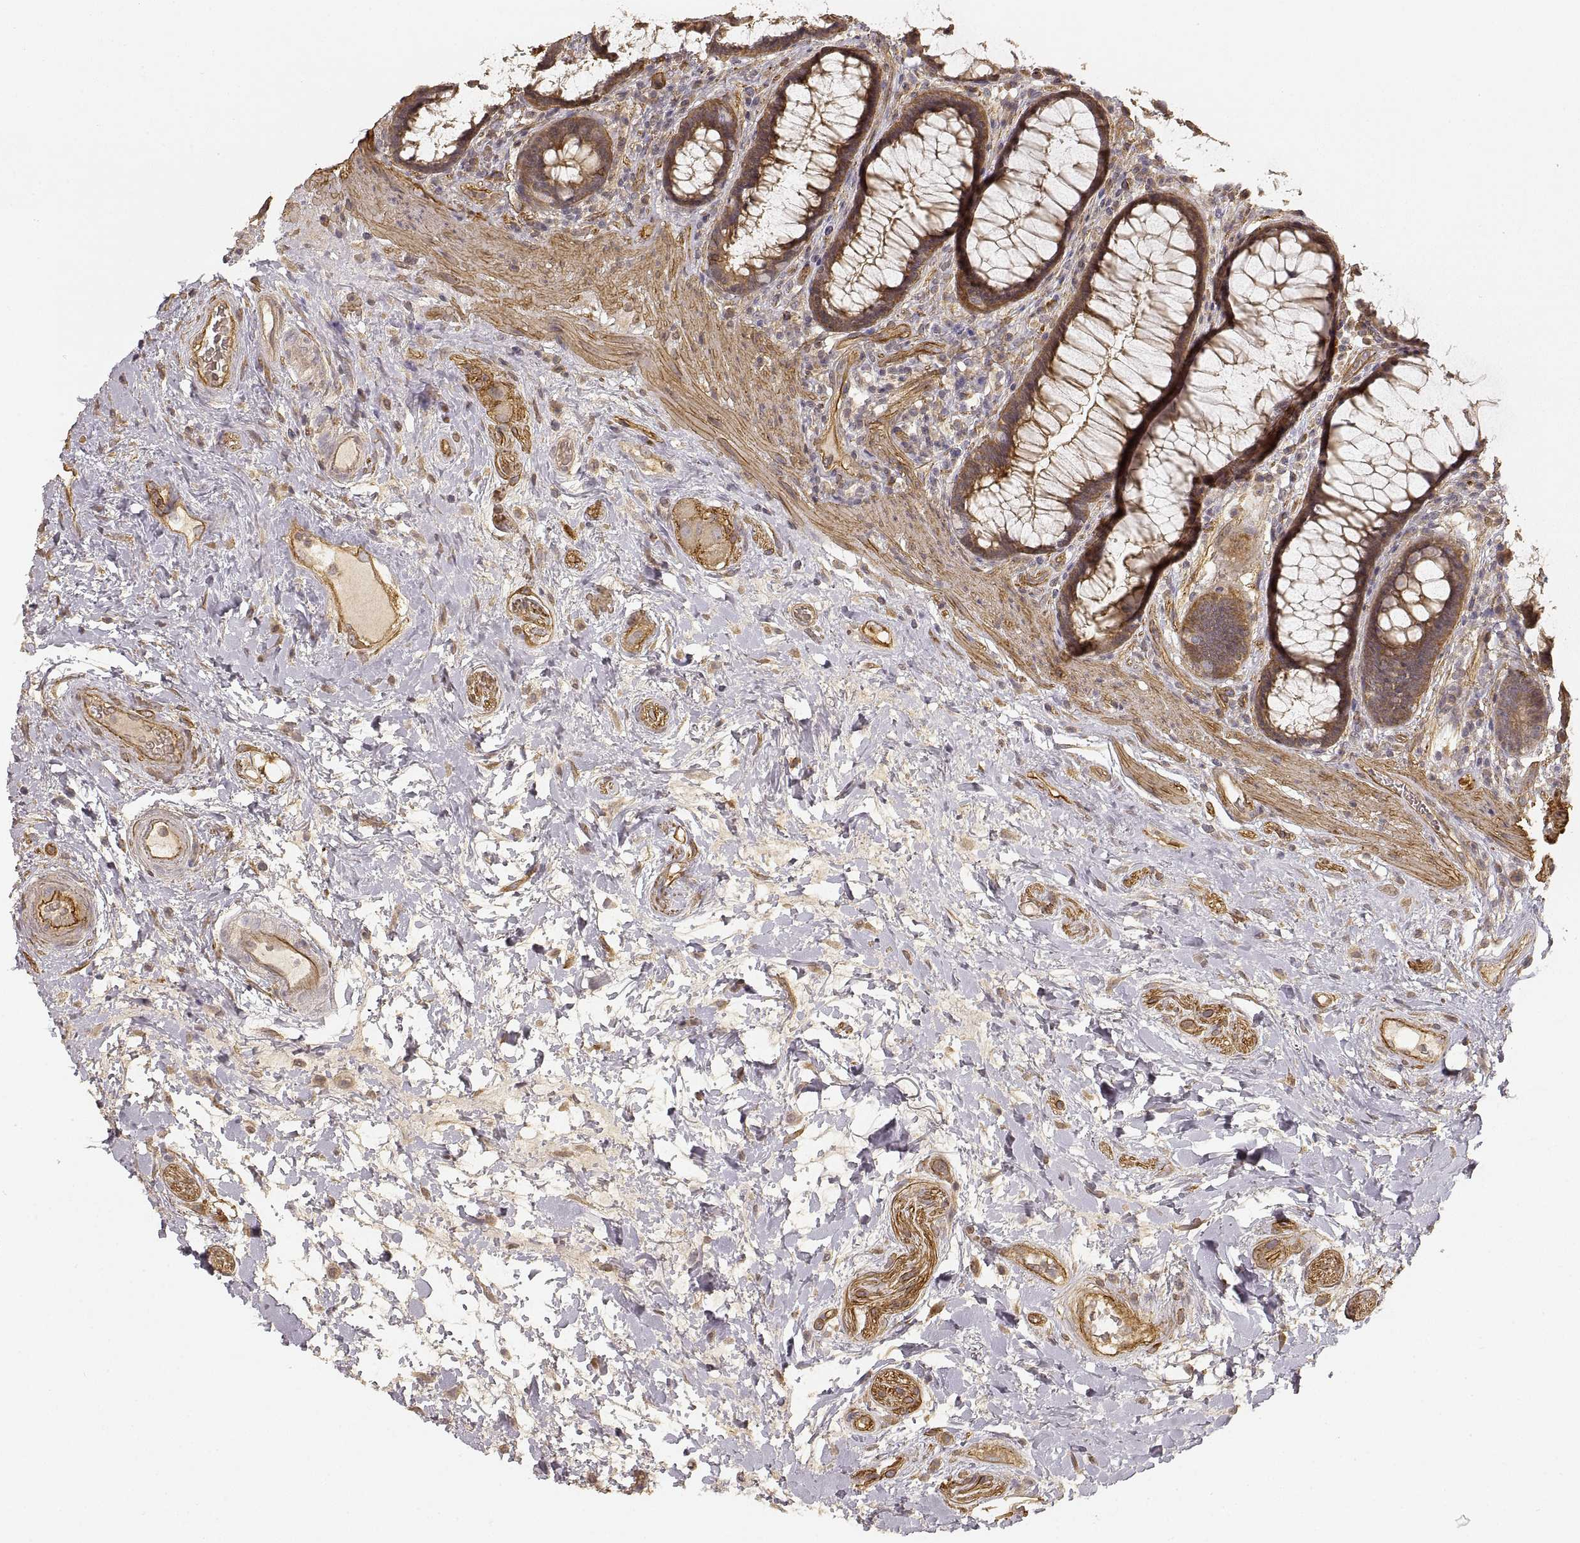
{"staining": {"intensity": "moderate", "quantity": ">75%", "location": "cytoplasmic/membranous"}, "tissue": "rectum", "cell_type": "Glandular cells", "image_type": "normal", "snomed": [{"axis": "morphology", "description": "Normal tissue, NOS"}, {"axis": "topography", "description": "Rectum"}], "caption": "Protein expression by immunohistochemistry exhibits moderate cytoplasmic/membranous staining in approximately >75% of glandular cells in benign rectum. (Stains: DAB (3,3'-diaminobenzidine) in brown, nuclei in blue, Microscopy: brightfield microscopy at high magnification).", "gene": "LAMA4", "patient": {"sex": "male", "age": 72}}